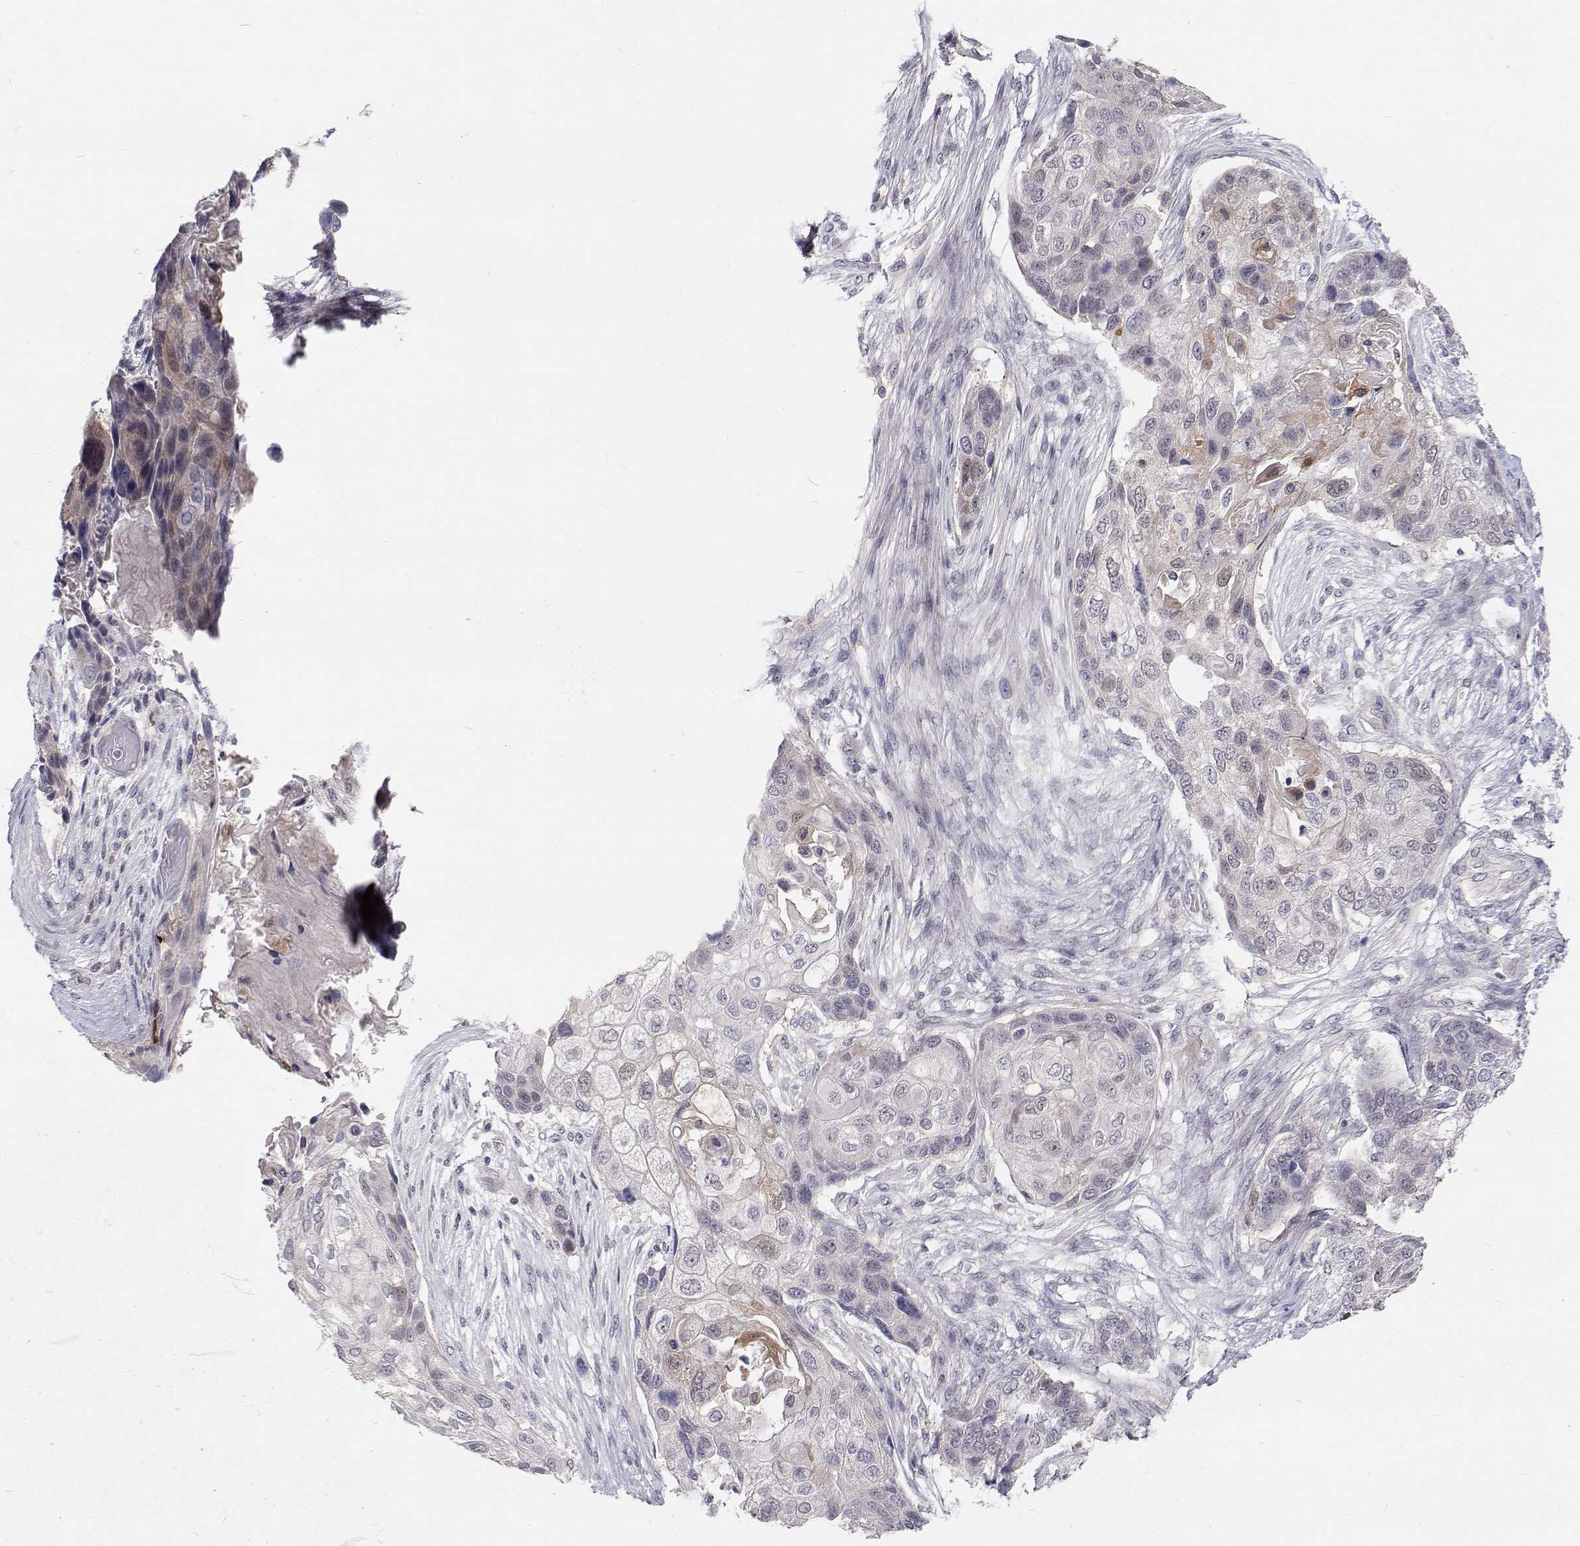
{"staining": {"intensity": "negative", "quantity": "none", "location": "none"}, "tissue": "lung cancer", "cell_type": "Tumor cells", "image_type": "cancer", "snomed": [{"axis": "morphology", "description": "Squamous cell carcinoma, NOS"}, {"axis": "topography", "description": "Lung"}], "caption": "Micrograph shows no significant protein staining in tumor cells of squamous cell carcinoma (lung).", "gene": "MYPN", "patient": {"sex": "male", "age": 69}}